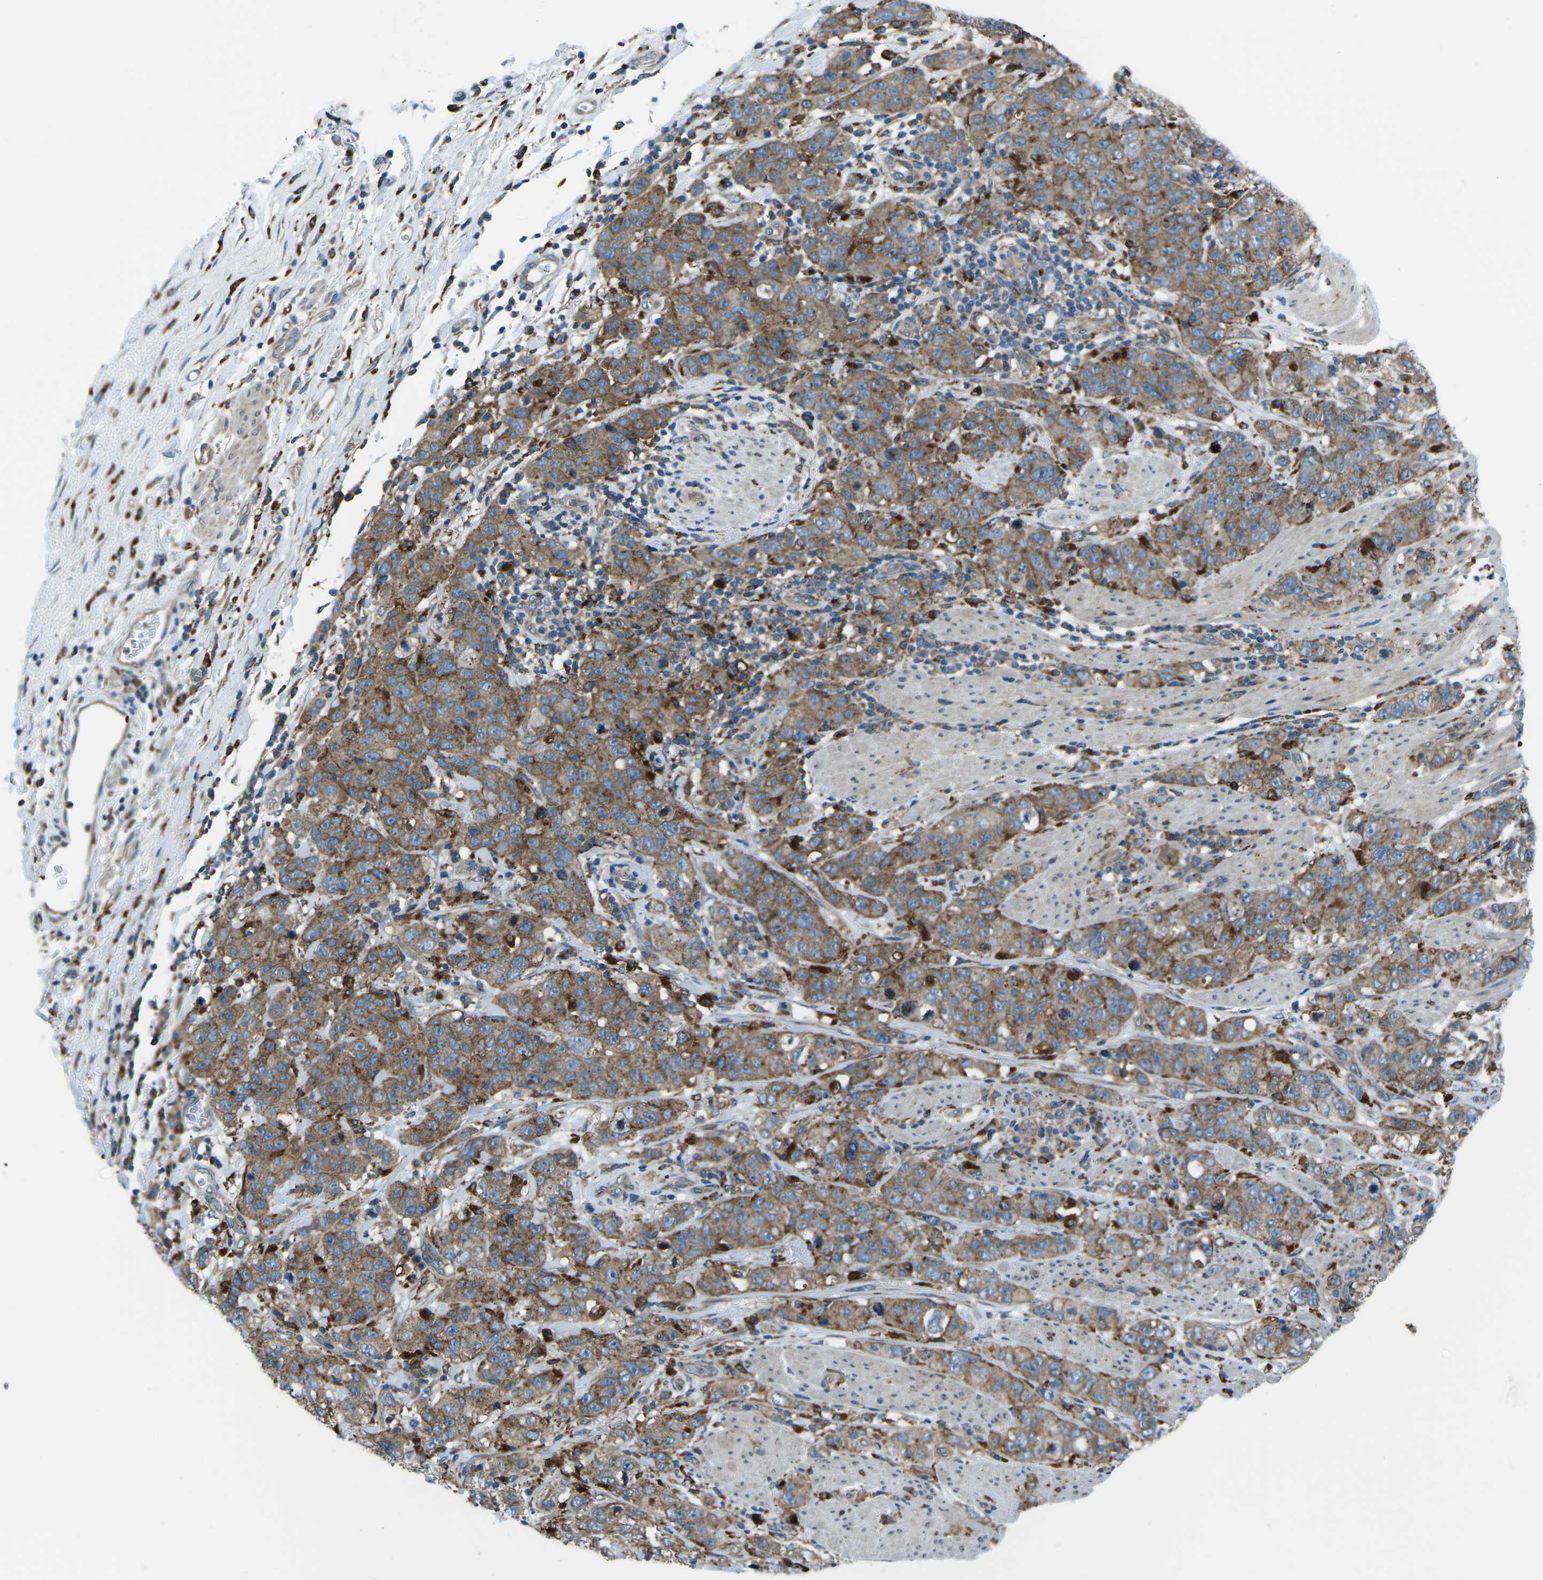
{"staining": {"intensity": "moderate", "quantity": ">75%", "location": "cytoplasmic/membranous"}, "tissue": "stomach cancer", "cell_type": "Tumor cells", "image_type": "cancer", "snomed": [{"axis": "morphology", "description": "Adenocarcinoma, NOS"}, {"axis": "topography", "description": "Stomach"}], "caption": "Immunohistochemistry (DAB) staining of human stomach cancer reveals moderate cytoplasmic/membranous protein expression in approximately >75% of tumor cells. The staining is performed using DAB (3,3'-diaminobenzidine) brown chromogen to label protein expression. The nuclei are counter-stained blue using hematoxylin.", "gene": "CDK17", "patient": {"sex": "male", "age": 48}}